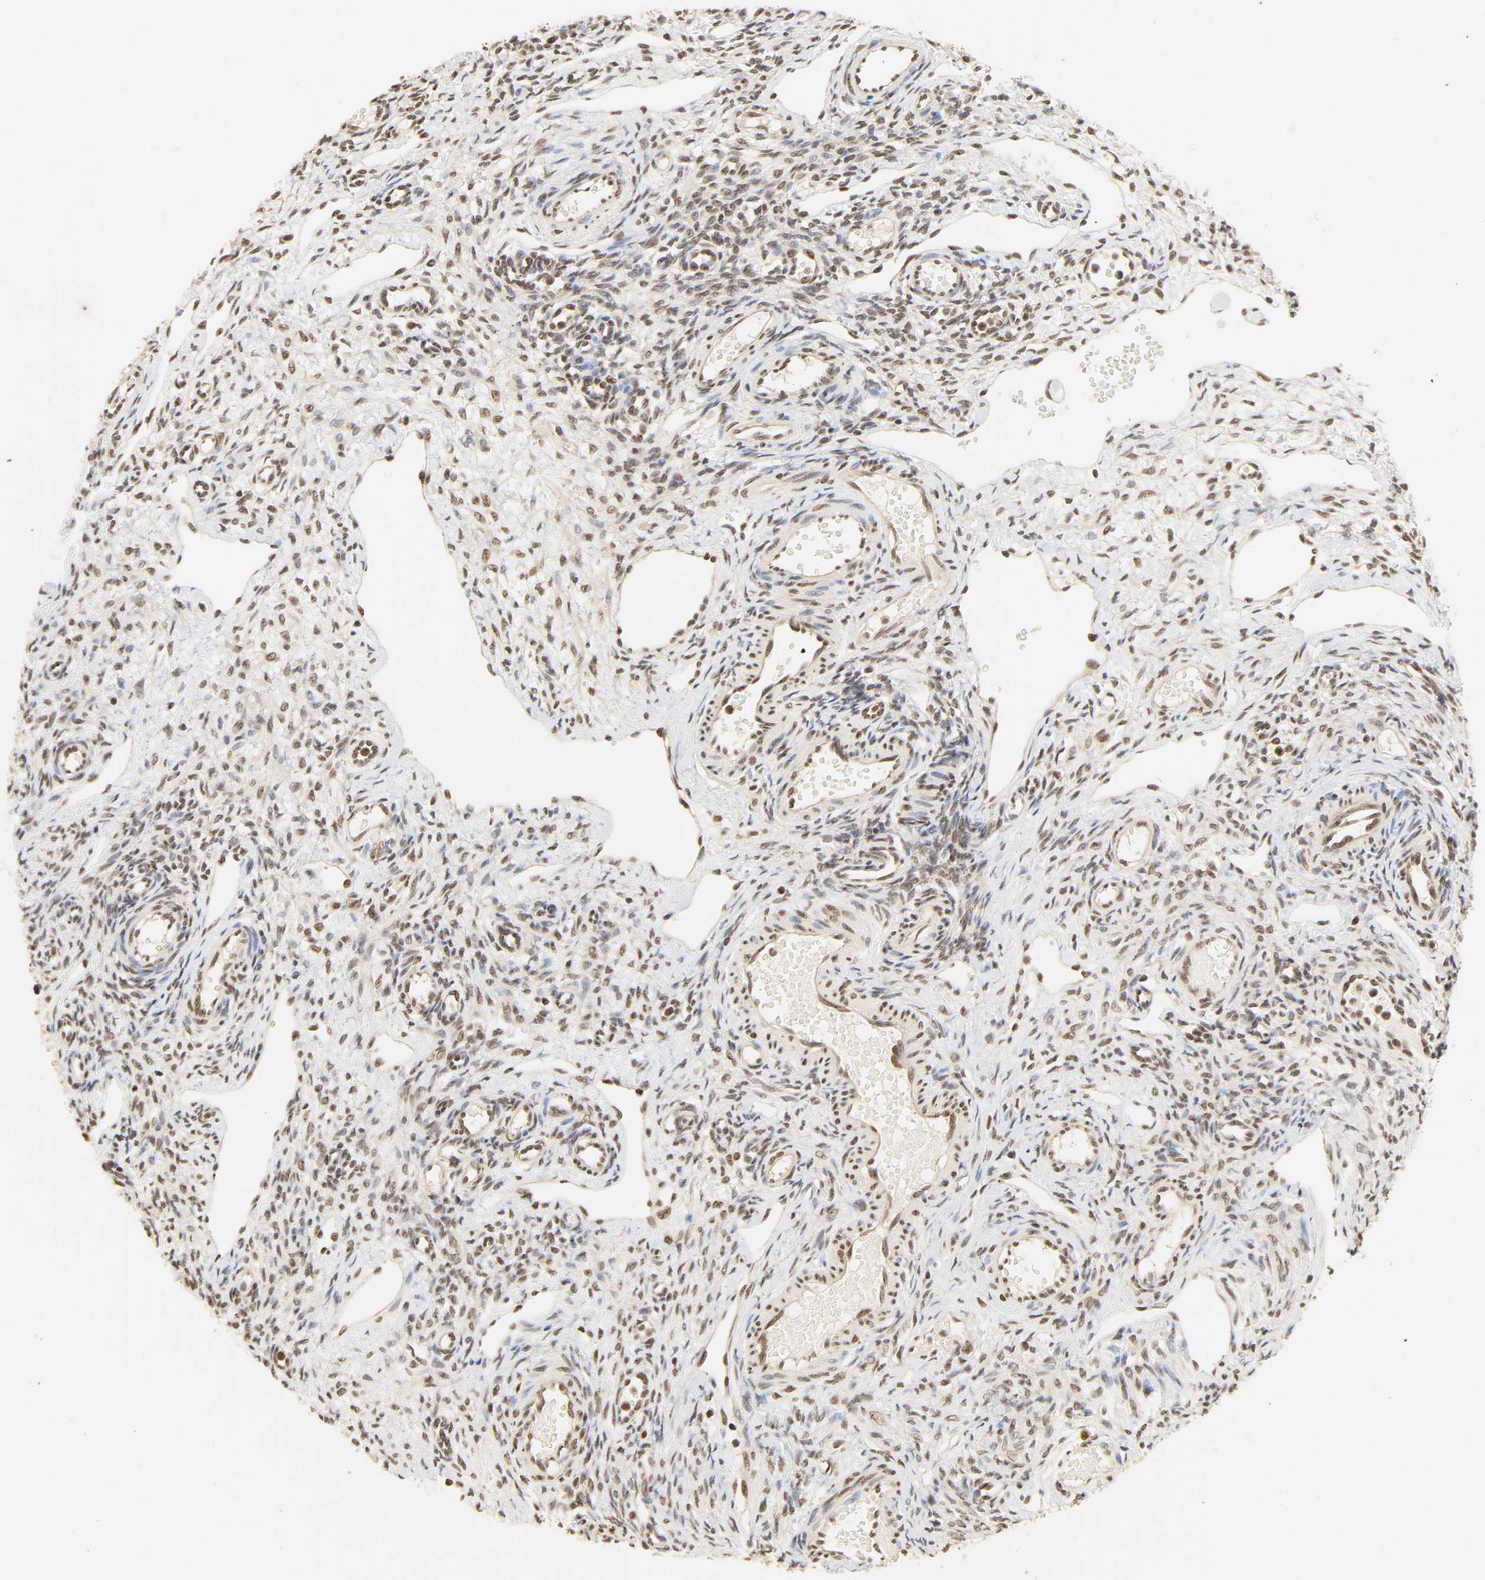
{"staining": {"intensity": "moderate", "quantity": ">75%", "location": "nuclear"}, "tissue": "ovary", "cell_type": "Ovarian stroma cells", "image_type": "normal", "snomed": [{"axis": "morphology", "description": "Normal tissue, NOS"}, {"axis": "topography", "description": "Ovary"}], "caption": "Ovarian stroma cells show medium levels of moderate nuclear staining in about >75% of cells in normal ovary. (Brightfield microscopy of DAB IHC at high magnification).", "gene": "UBC", "patient": {"sex": "female", "age": 33}}